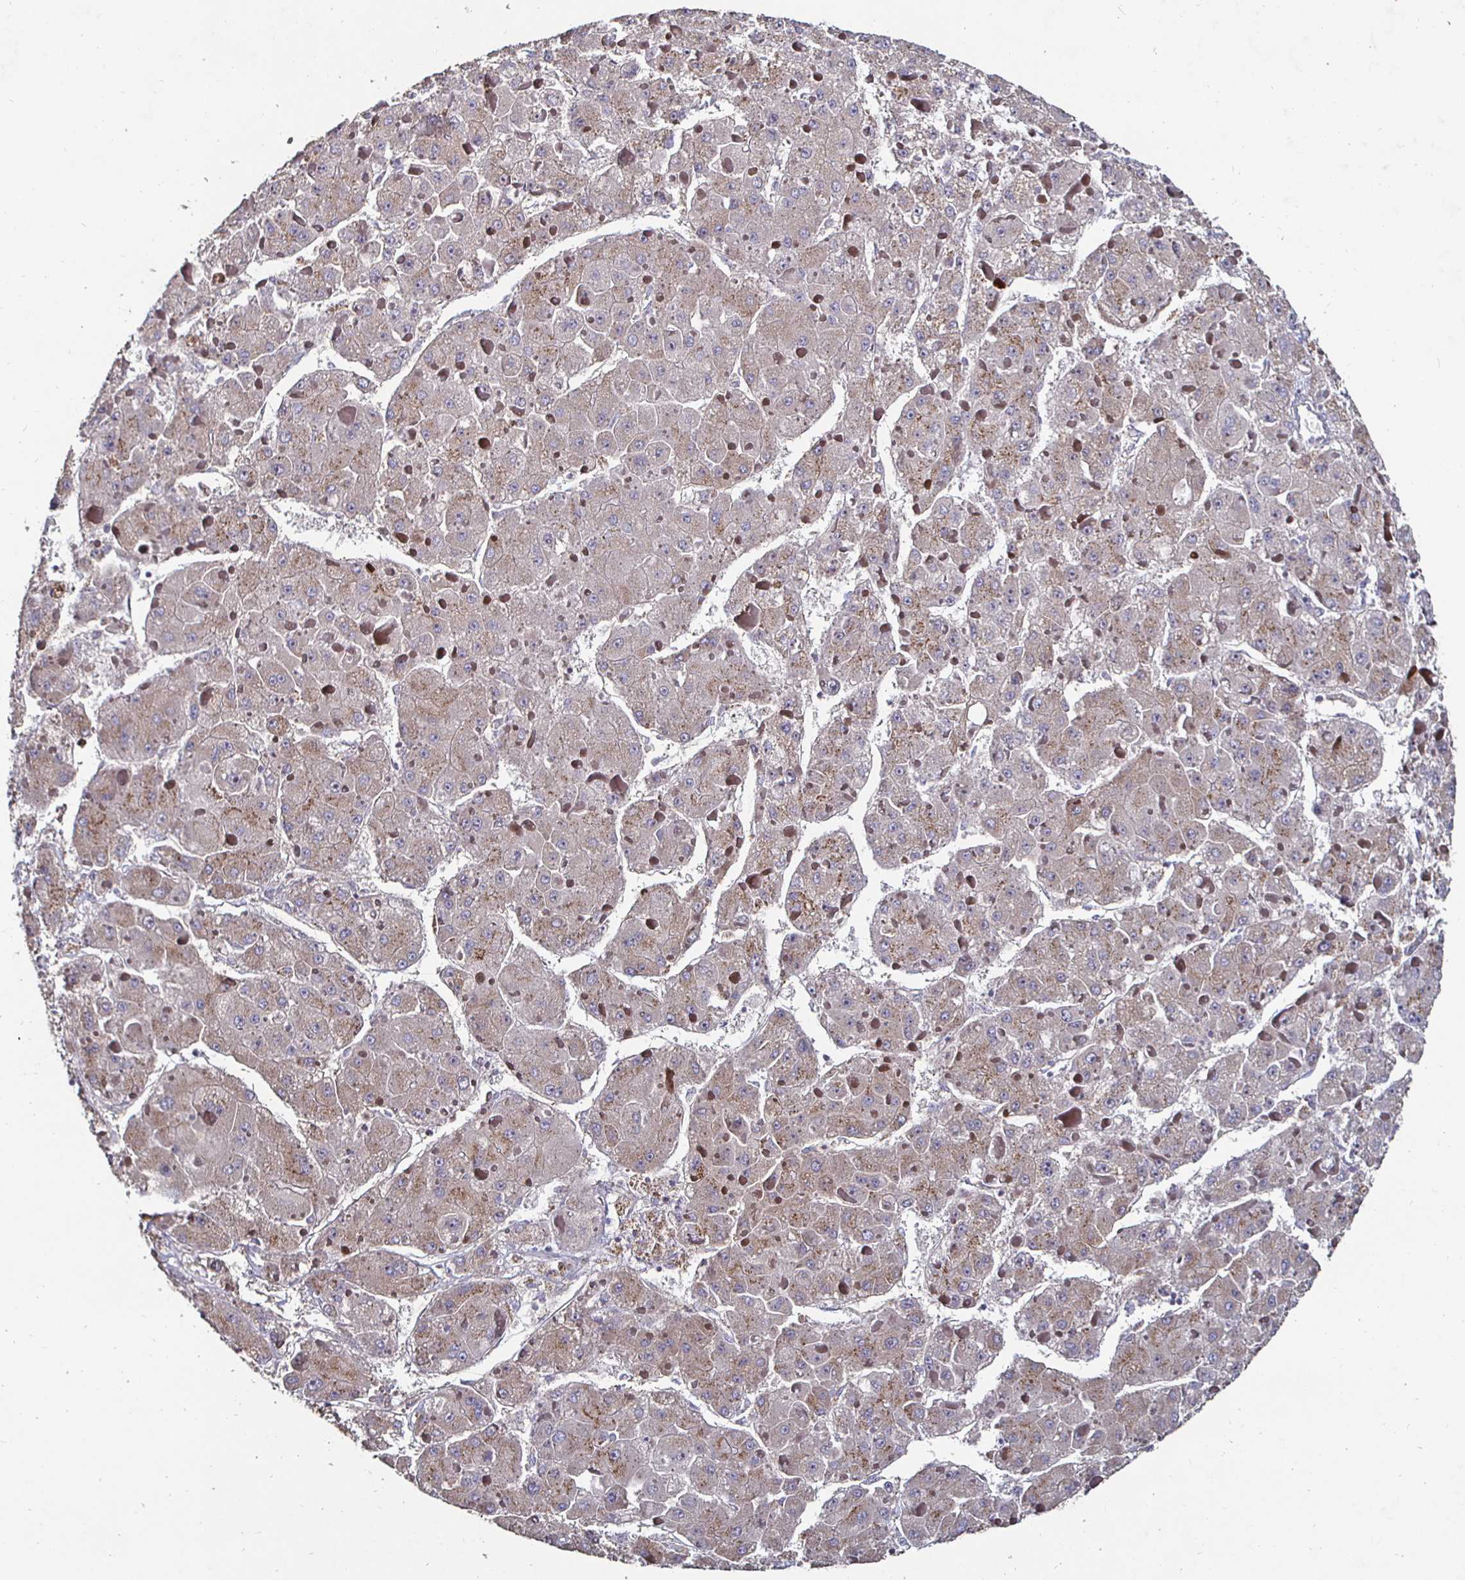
{"staining": {"intensity": "weak", "quantity": ">75%", "location": "cytoplasmic/membranous"}, "tissue": "liver cancer", "cell_type": "Tumor cells", "image_type": "cancer", "snomed": [{"axis": "morphology", "description": "Carcinoma, Hepatocellular, NOS"}, {"axis": "topography", "description": "Liver"}], "caption": "About >75% of tumor cells in human hepatocellular carcinoma (liver) exhibit weak cytoplasmic/membranous protein staining as visualized by brown immunohistochemical staining.", "gene": "NRSN1", "patient": {"sex": "female", "age": 73}}